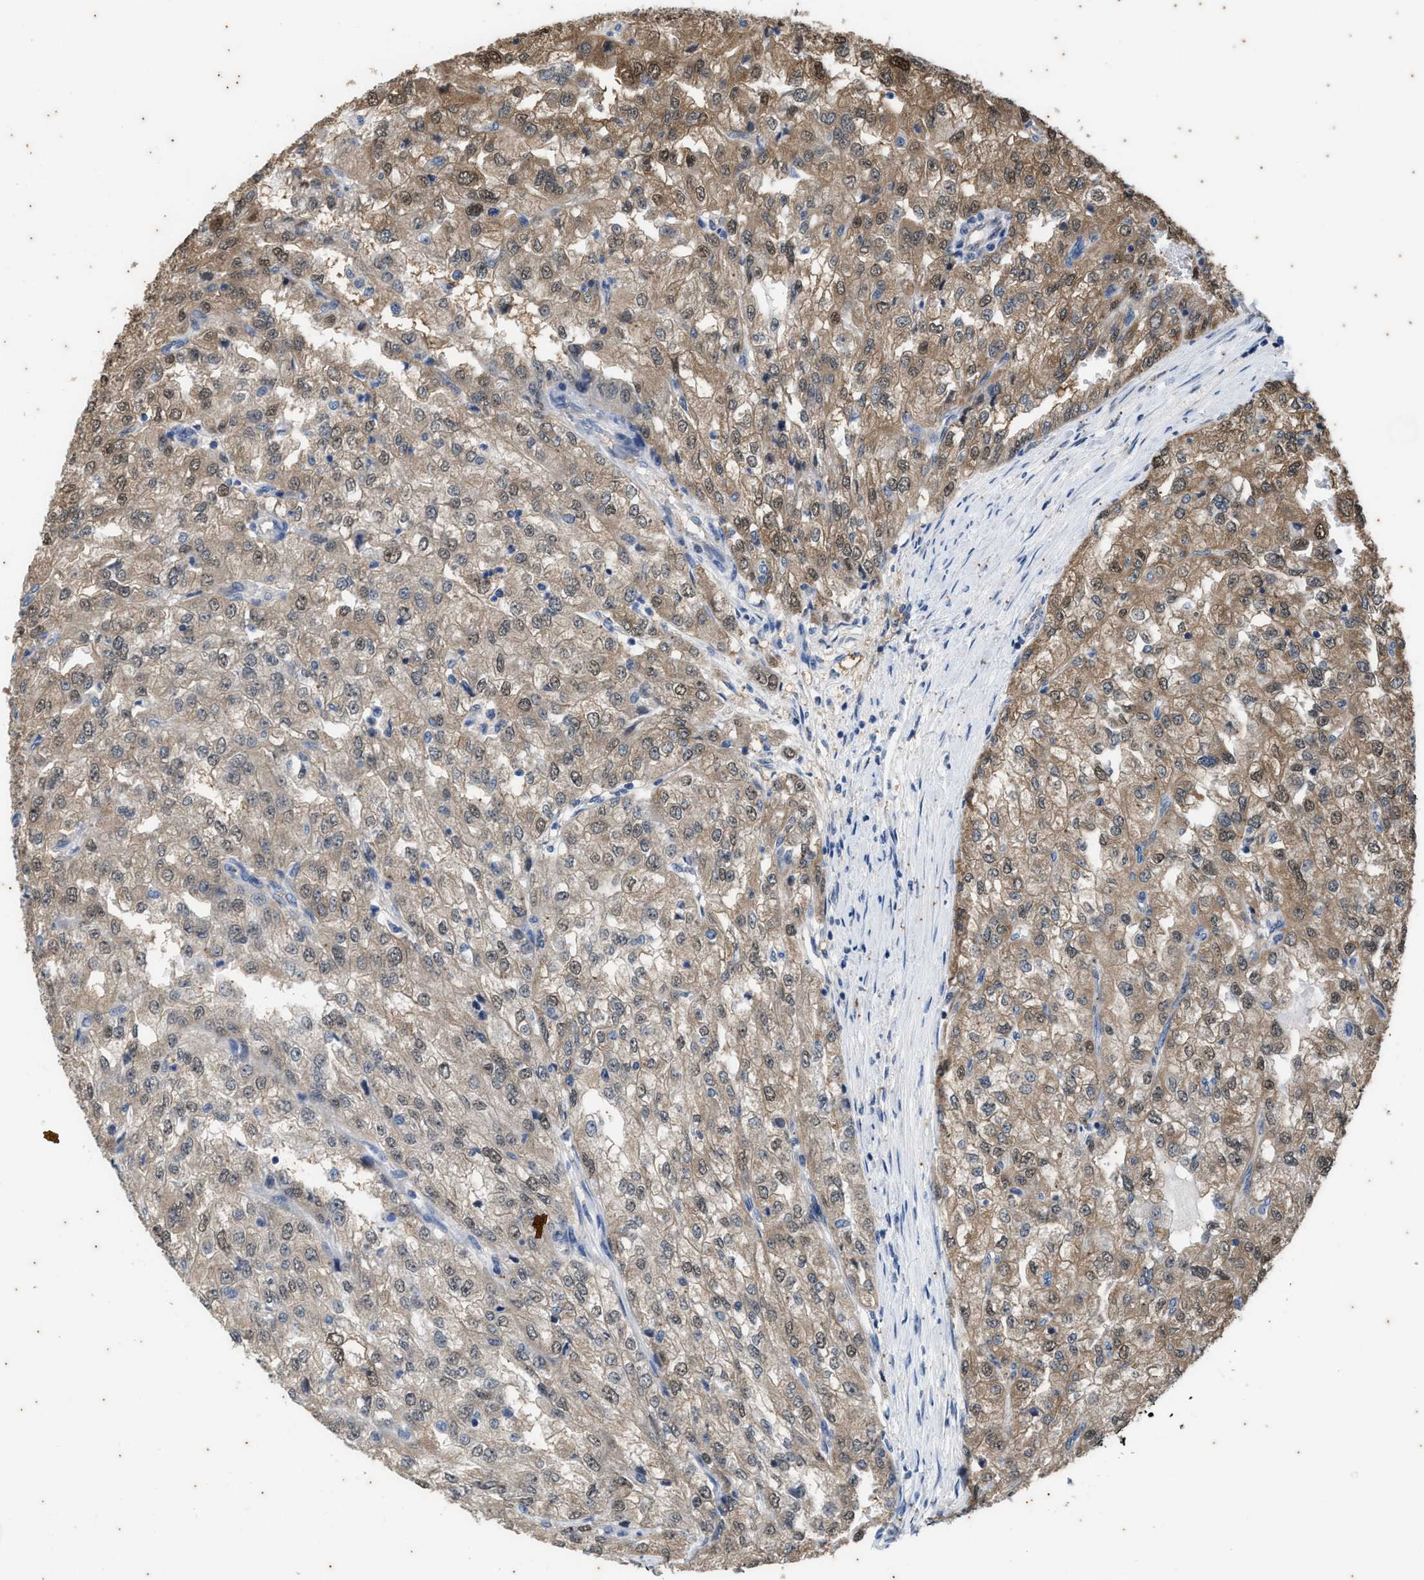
{"staining": {"intensity": "moderate", "quantity": ">75%", "location": "cytoplasmic/membranous"}, "tissue": "renal cancer", "cell_type": "Tumor cells", "image_type": "cancer", "snomed": [{"axis": "morphology", "description": "Adenocarcinoma, NOS"}, {"axis": "topography", "description": "Kidney"}], "caption": "Immunohistochemical staining of renal cancer reveals medium levels of moderate cytoplasmic/membranous staining in about >75% of tumor cells.", "gene": "COX19", "patient": {"sex": "female", "age": 54}}